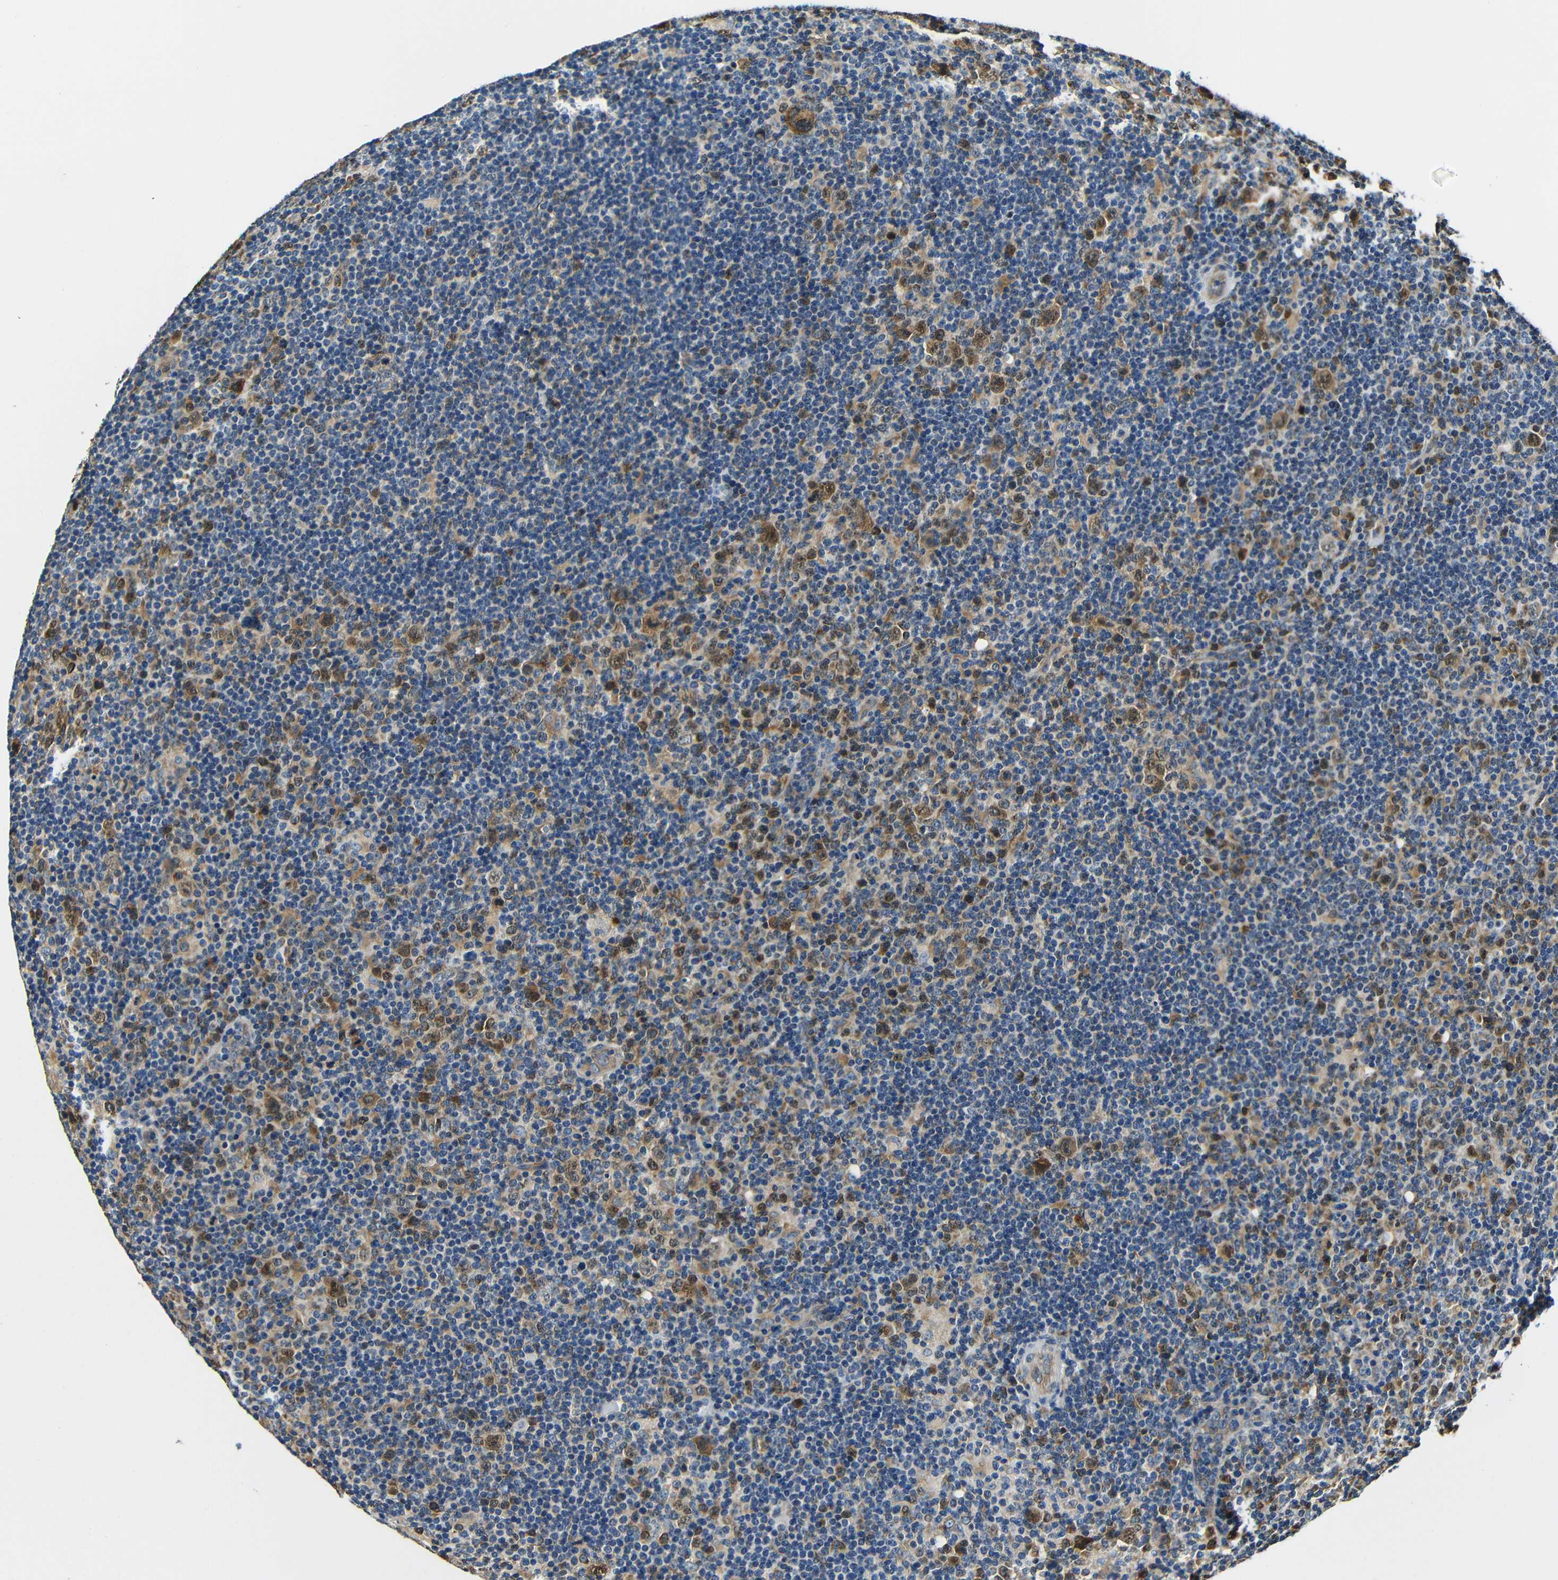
{"staining": {"intensity": "moderate", "quantity": ">75%", "location": "cytoplasmic/membranous,nuclear"}, "tissue": "lymphoma", "cell_type": "Tumor cells", "image_type": "cancer", "snomed": [{"axis": "morphology", "description": "Hodgkin's disease, NOS"}, {"axis": "topography", "description": "Lymph node"}], "caption": "Hodgkin's disease was stained to show a protein in brown. There is medium levels of moderate cytoplasmic/membranous and nuclear positivity in approximately >75% of tumor cells. The staining is performed using DAB brown chromogen to label protein expression. The nuclei are counter-stained blue using hematoxylin.", "gene": "VAPB", "patient": {"sex": "female", "age": 57}}